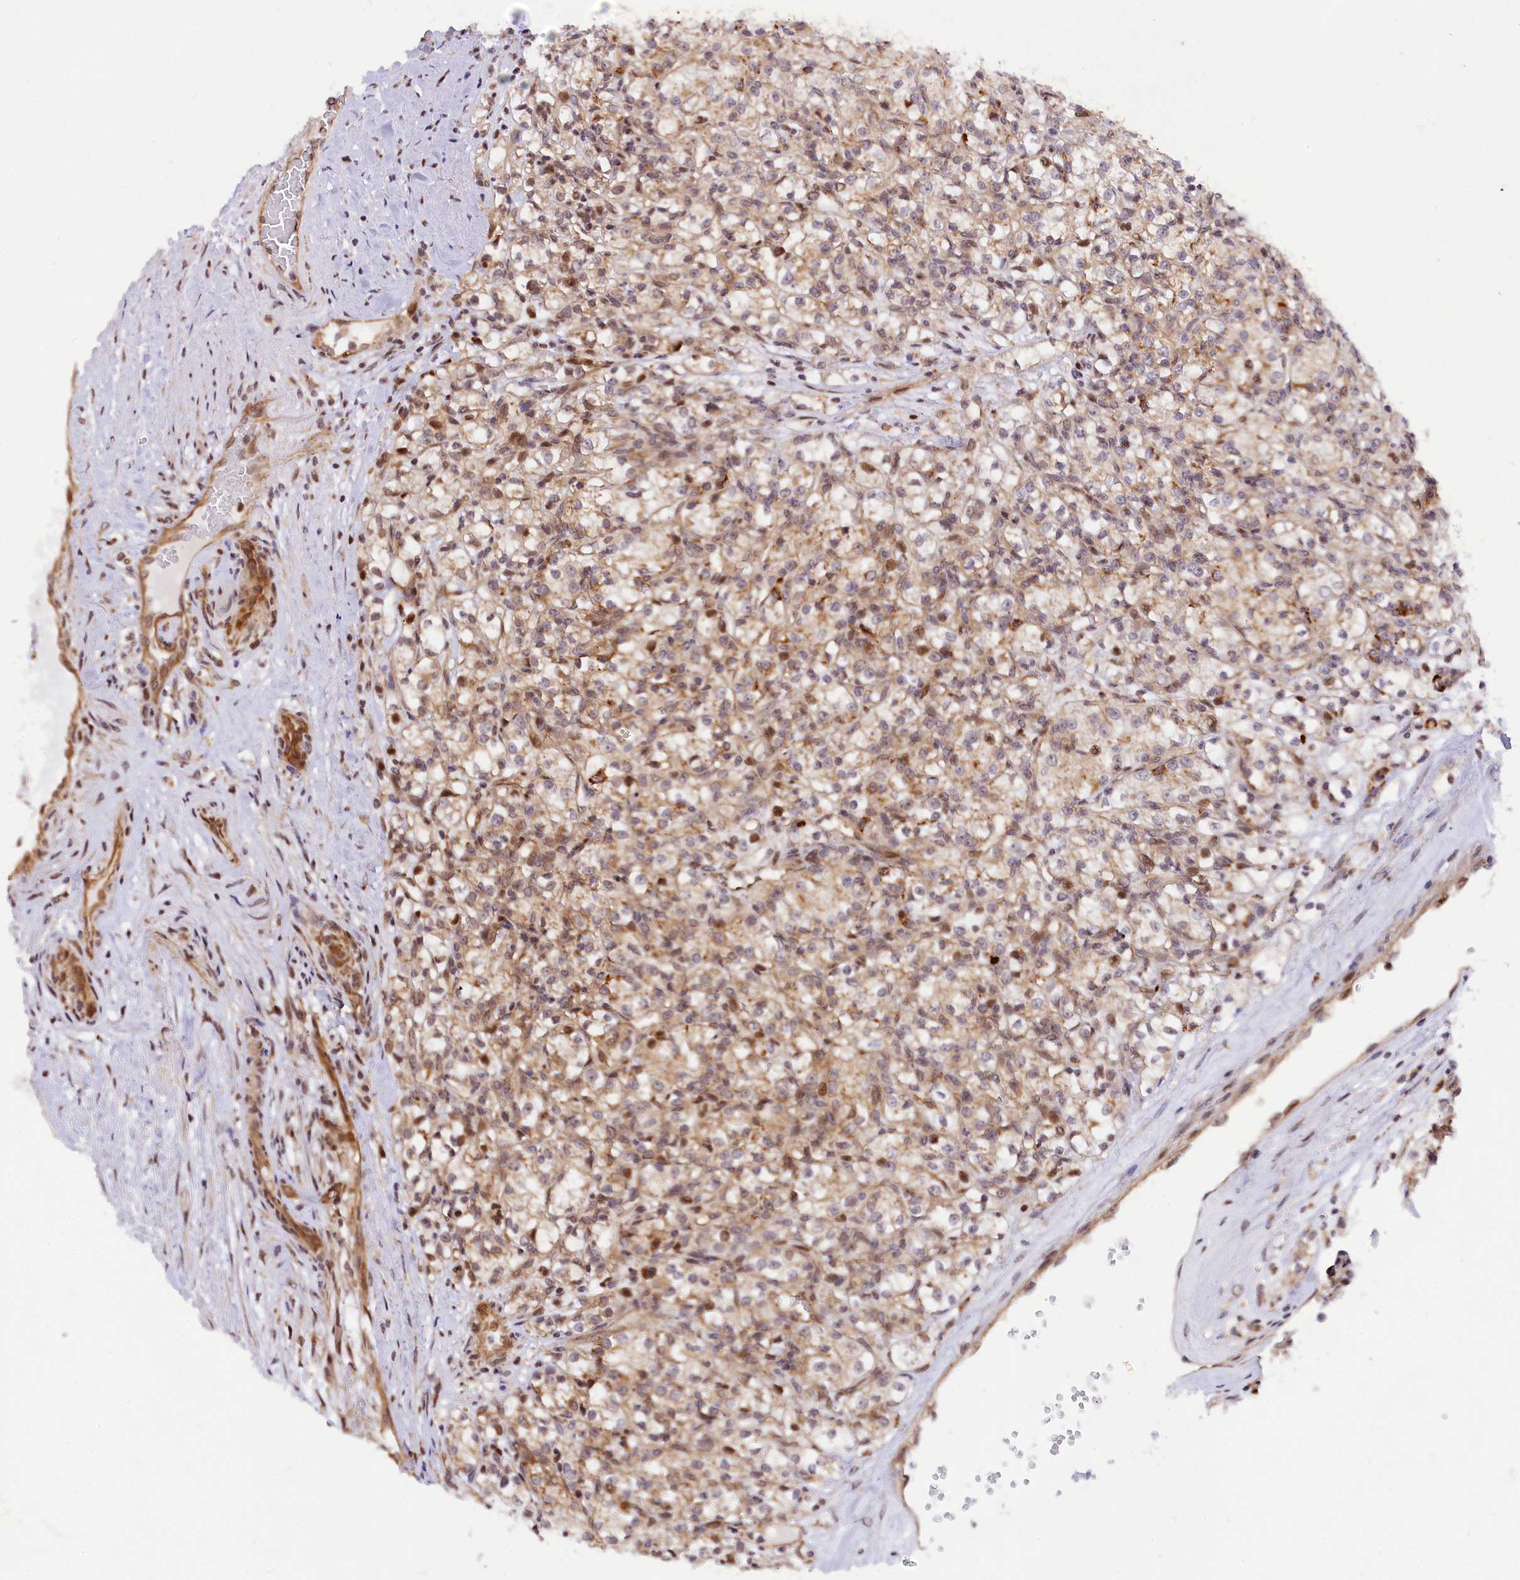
{"staining": {"intensity": "moderate", "quantity": ">75%", "location": "cytoplasmic/membranous"}, "tissue": "renal cancer", "cell_type": "Tumor cells", "image_type": "cancer", "snomed": [{"axis": "morphology", "description": "Adenocarcinoma, NOS"}, {"axis": "topography", "description": "Kidney"}], "caption": "Immunohistochemistry (IHC) histopathology image of neoplastic tissue: human adenocarcinoma (renal) stained using immunohistochemistry (IHC) shows medium levels of moderate protein expression localized specifically in the cytoplasmic/membranous of tumor cells, appearing as a cytoplasmic/membranous brown color.", "gene": "SAMD4A", "patient": {"sex": "female", "age": 59}}